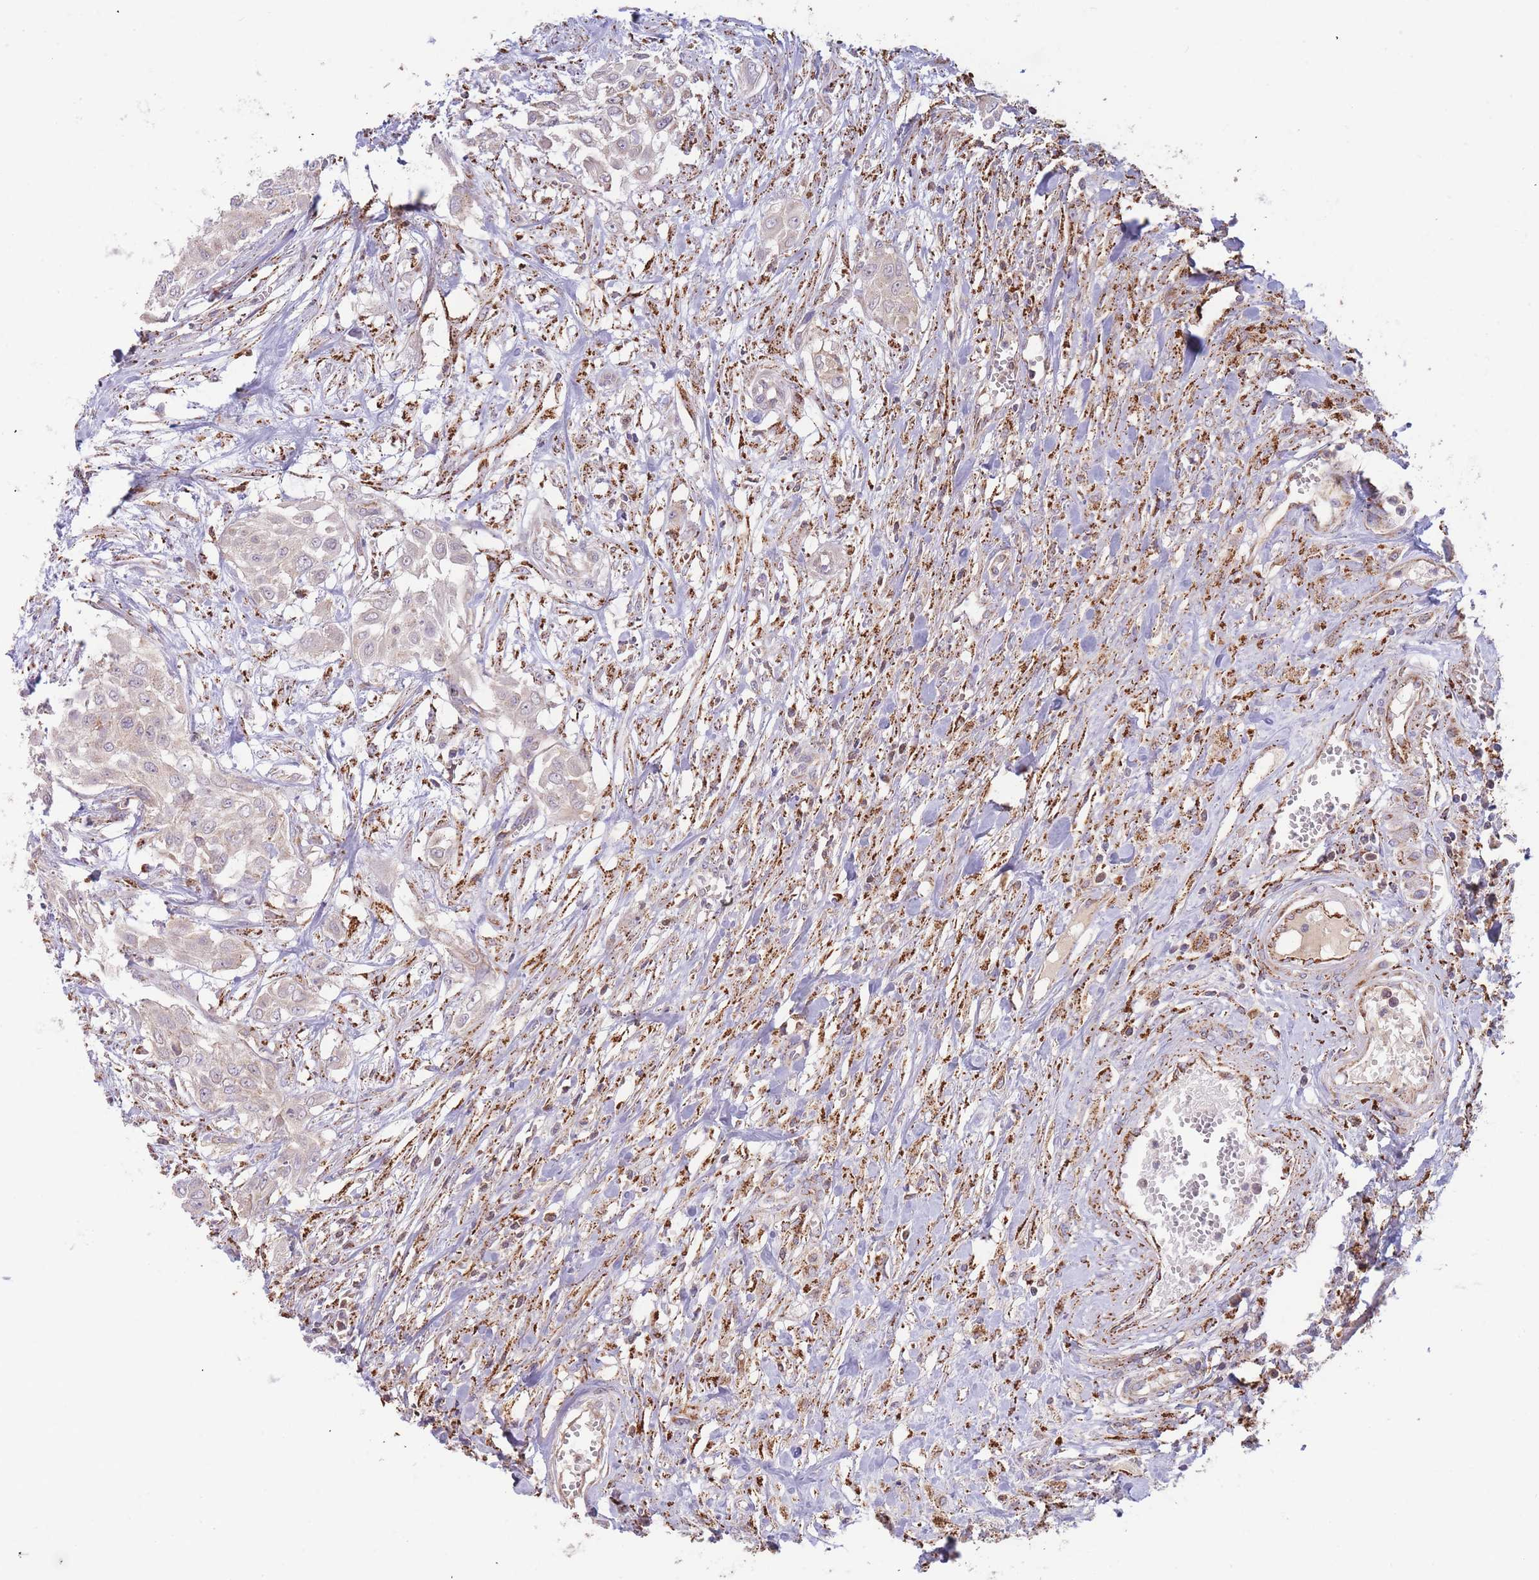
{"staining": {"intensity": "negative", "quantity": "none", "location": "none"}, "tissue": "urothelial cancer", "cell_type": "Tumor cells", "image_type": "cancer", "snomed": [{"axis": "morphology", "description": "Urothelial carcinoma, High grade"}, {"axis": "topography", "description": "Urinary bladder"}], "caption": "This is an immunohistochemistry (IHC) histopathology image of human high-grade urothelial carcinoma. There is no expression in tumor cells.", "gene": "MRPL17", "patient": {"sex": "male", "age": 57}}